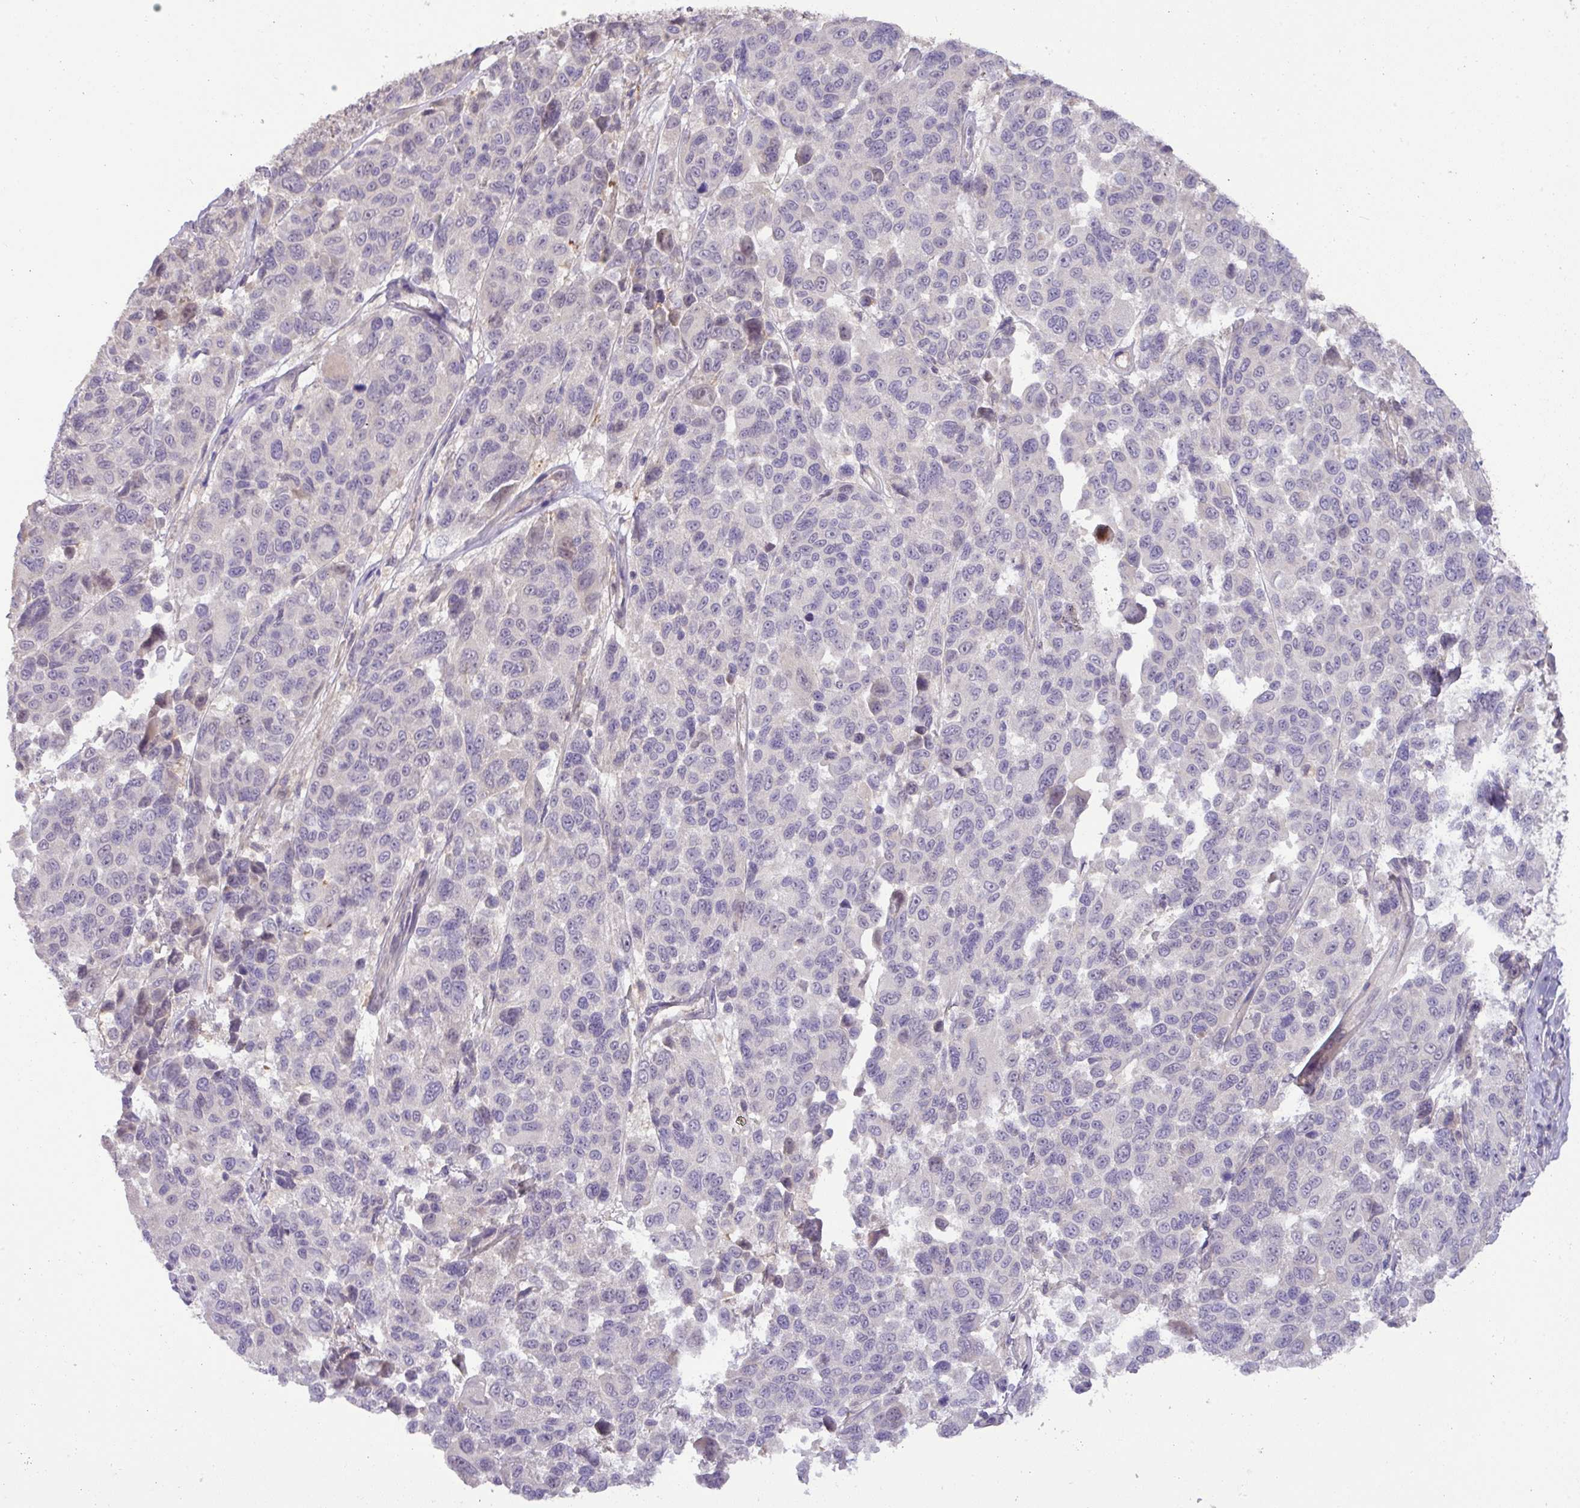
{"staining": {"intensity": "negative", "quantity": "none", "location": "none"}, "tissue": "melanoma", "cell_type": "Tumor cells", "image_type": "cancer", "snomed": [{"axis": "morphology", "description": "Malignant melanoma, NOS"}, {"axis": "topography", "description": "Skin"}], "caption": "Tumor cells show no significant protein positivity in malignant melanoma.", "gene": "HOXC13", "patient": {"sex": "female", "age": 66}}